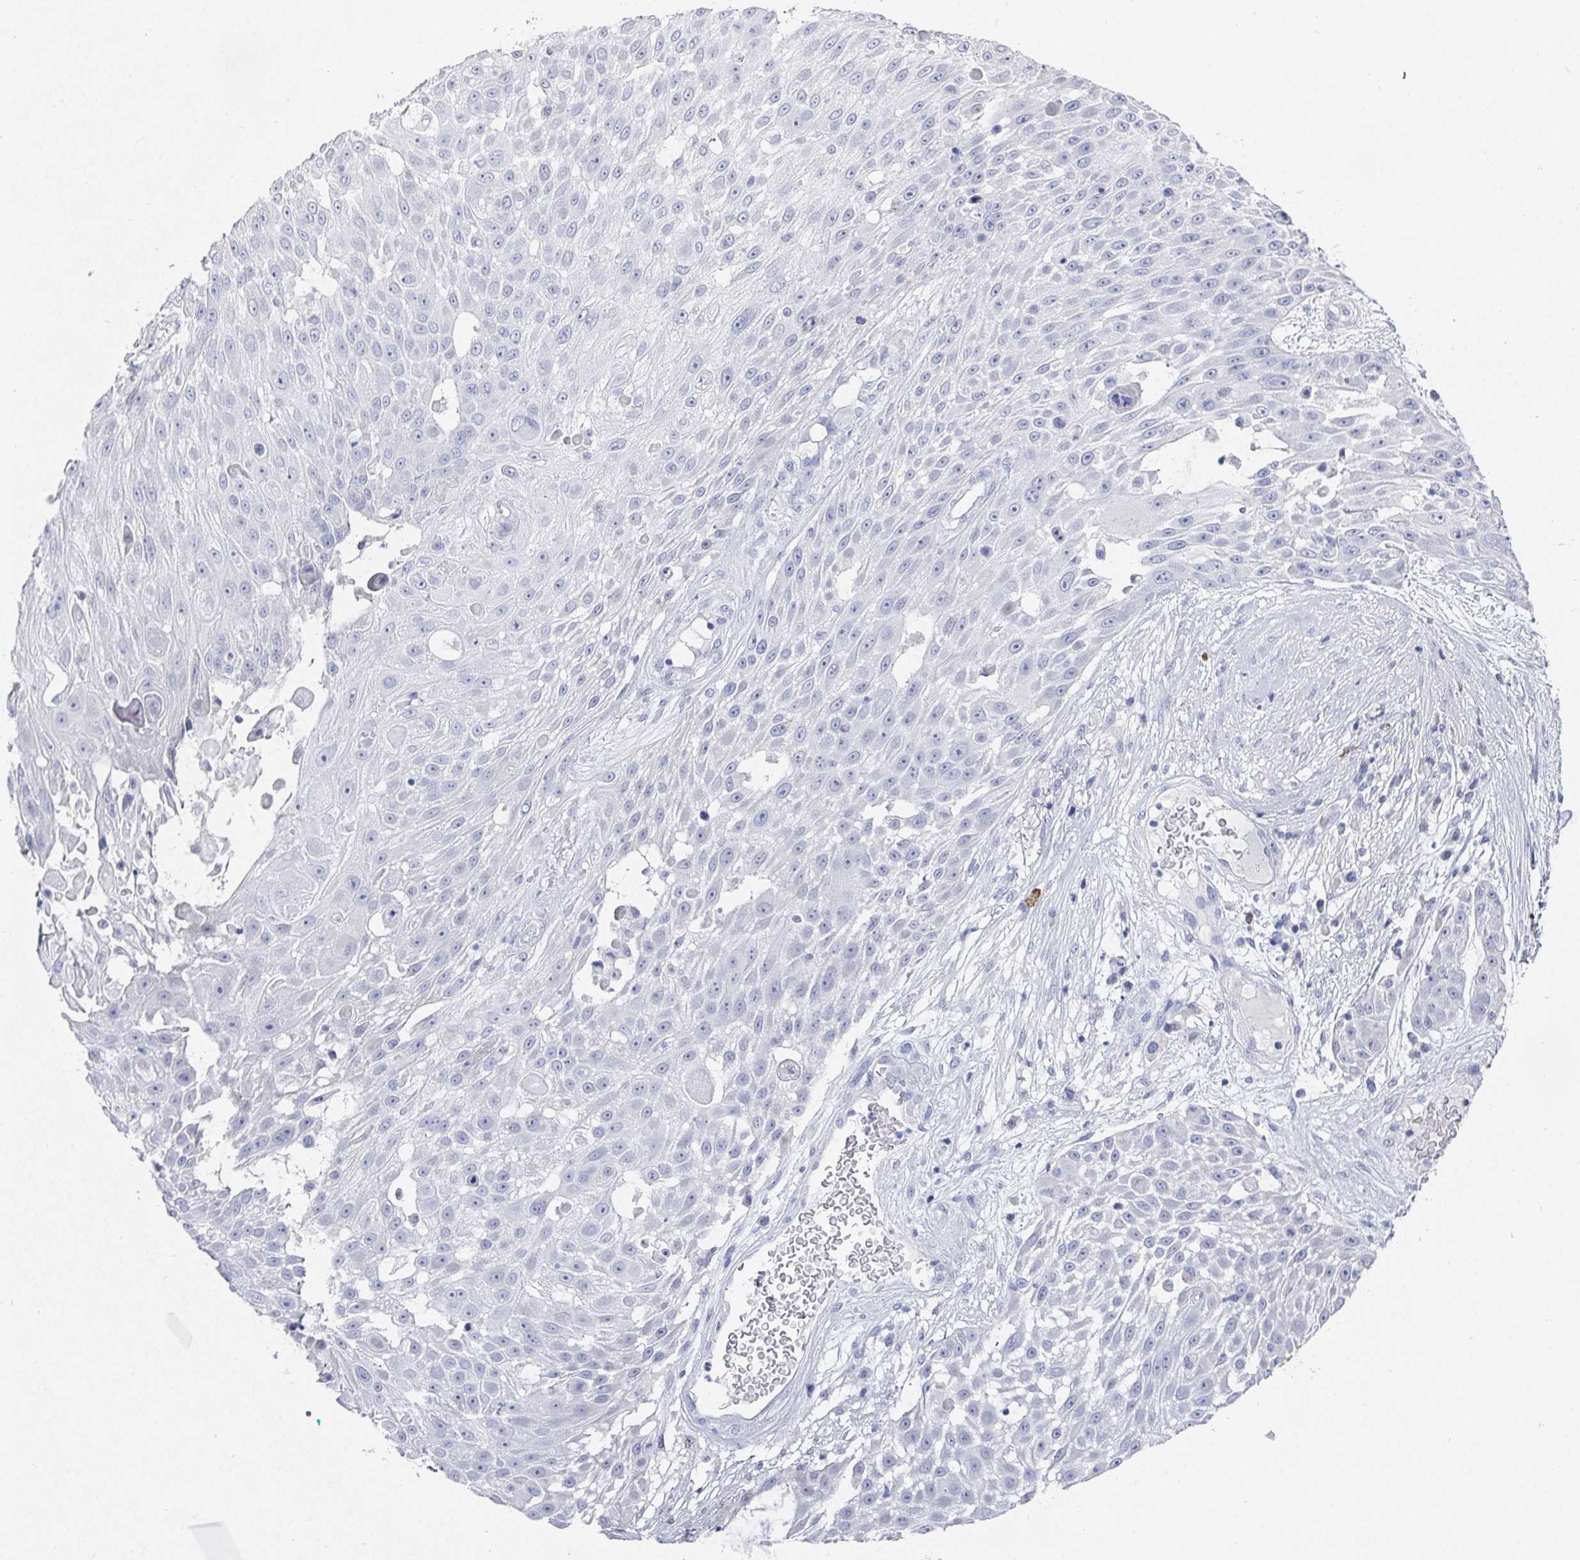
{"staining": {"intensity": "negative", "quantity": "none", "location": "none"}, "tissue": "skin cancer", "cell_type": "Tumor cells", "image_type": "cancer", "snomed": [{"axis": "morphology", "description": "Squamous cell carcinoma, NOS"}, {"axis": "topography", "description": "Skin"}], "caption": "IHC photomicrograph of human squamous cell carcinoma (skin) stained for a protein (brown), which displays no expression in tumor cells. (Immunohistochemistry, brightfield microscopy, high magnification).", "gene": "GRIA1", "patient": {"sex": "female", "age": 86}}